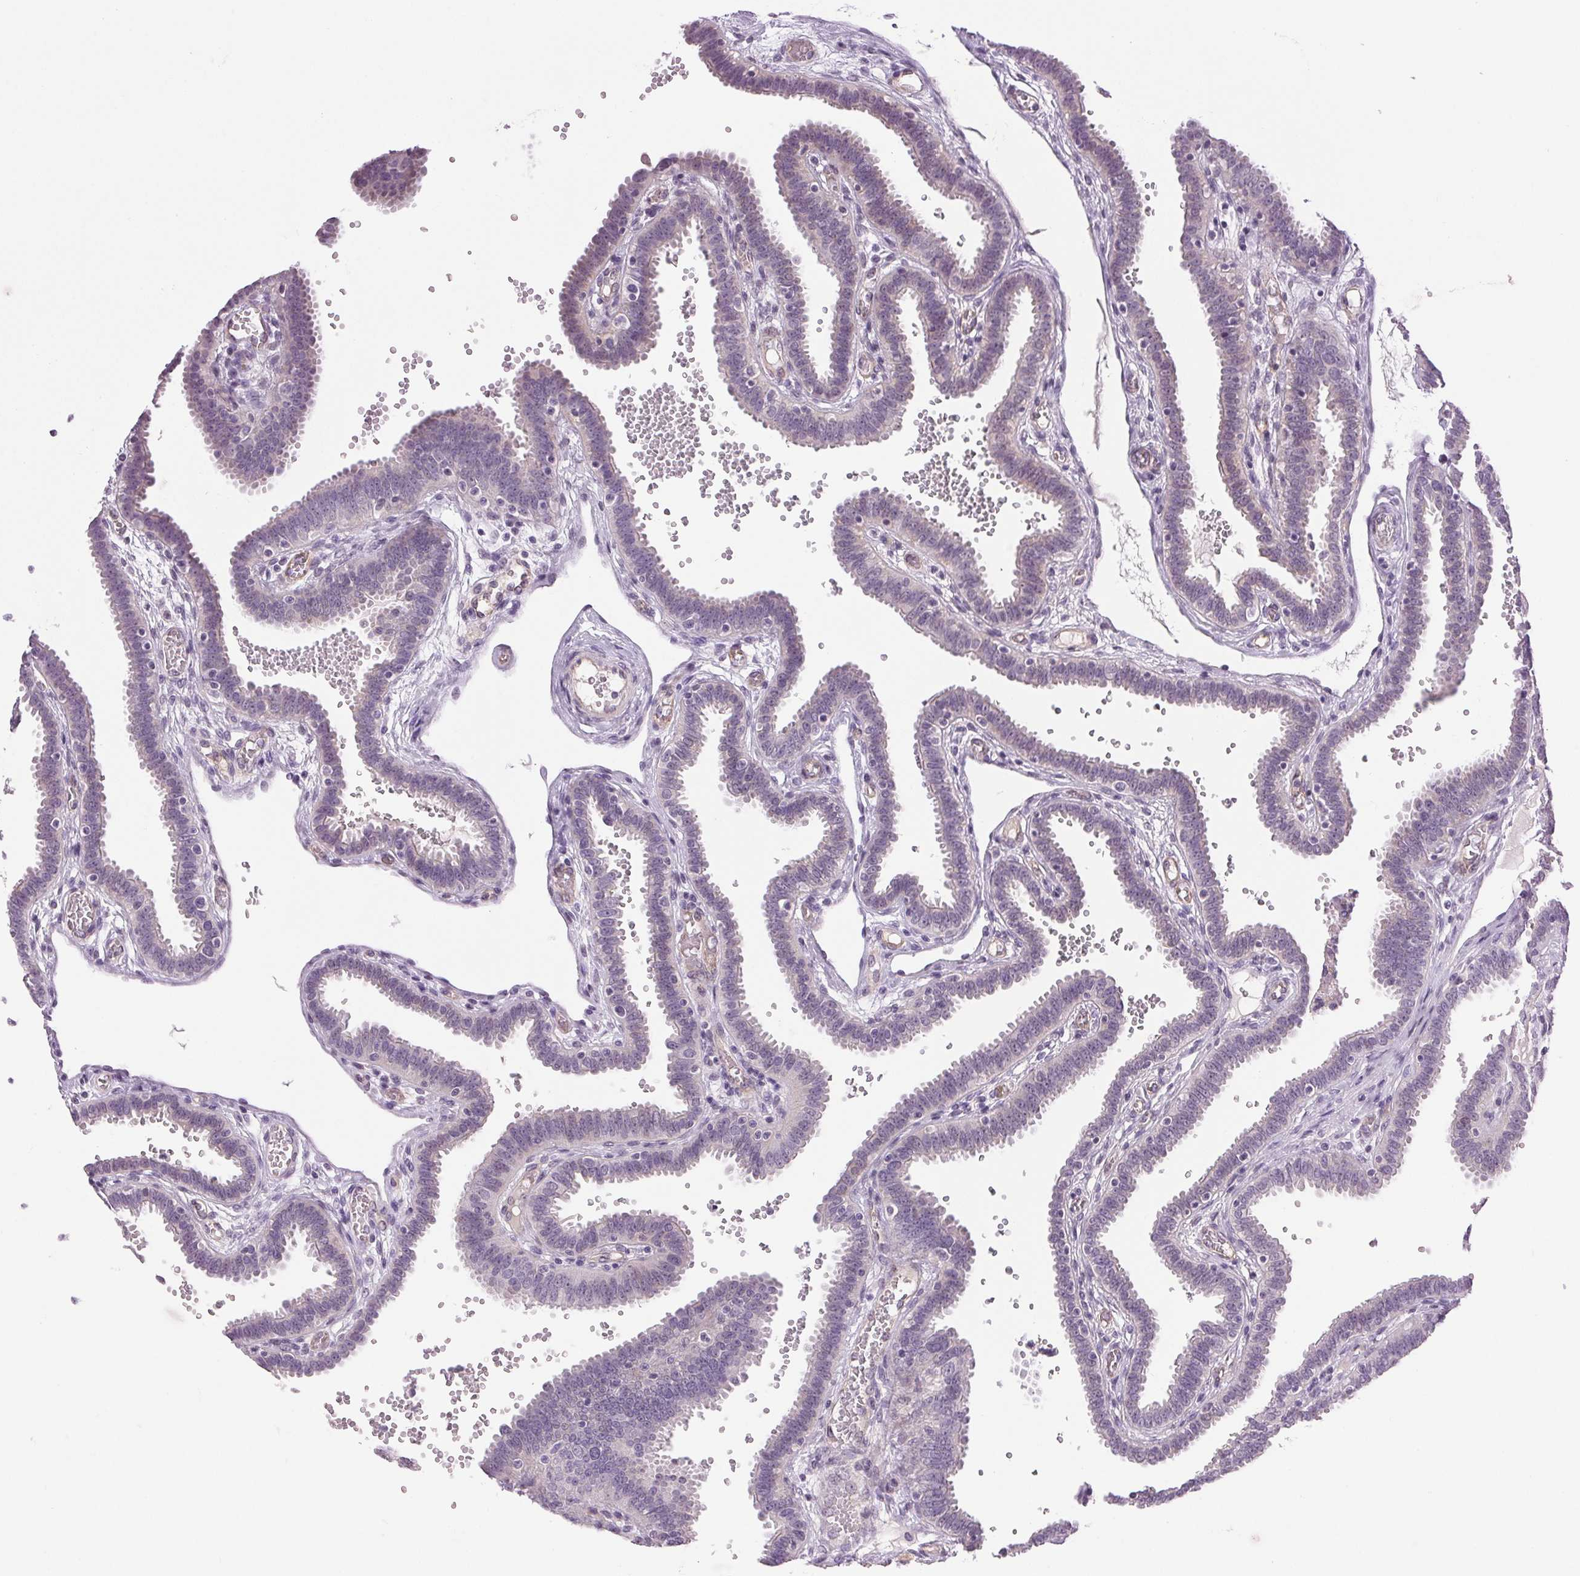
{"staining": {"intensity": "weak", "quantity": "<25%", "location": "cytoplasmic/membranous"}, "tissue": "fallopian tube", "cell_type": "Glandular cells", "image_type": "normal", "snomed": [{"axis": "morphology", "description": "Normal tissue, NOS"}, {"axis": "topography", "description": "Fallopian tube"}], "caption": "A histopathology image of human fallopian tube is negative for staining in glandular cells. (Immunohistochemistry (ihc), brightfield microscopy, high magnification).", "gene": "PLCB1", "patient": {"sex": "female", "age": 37}}